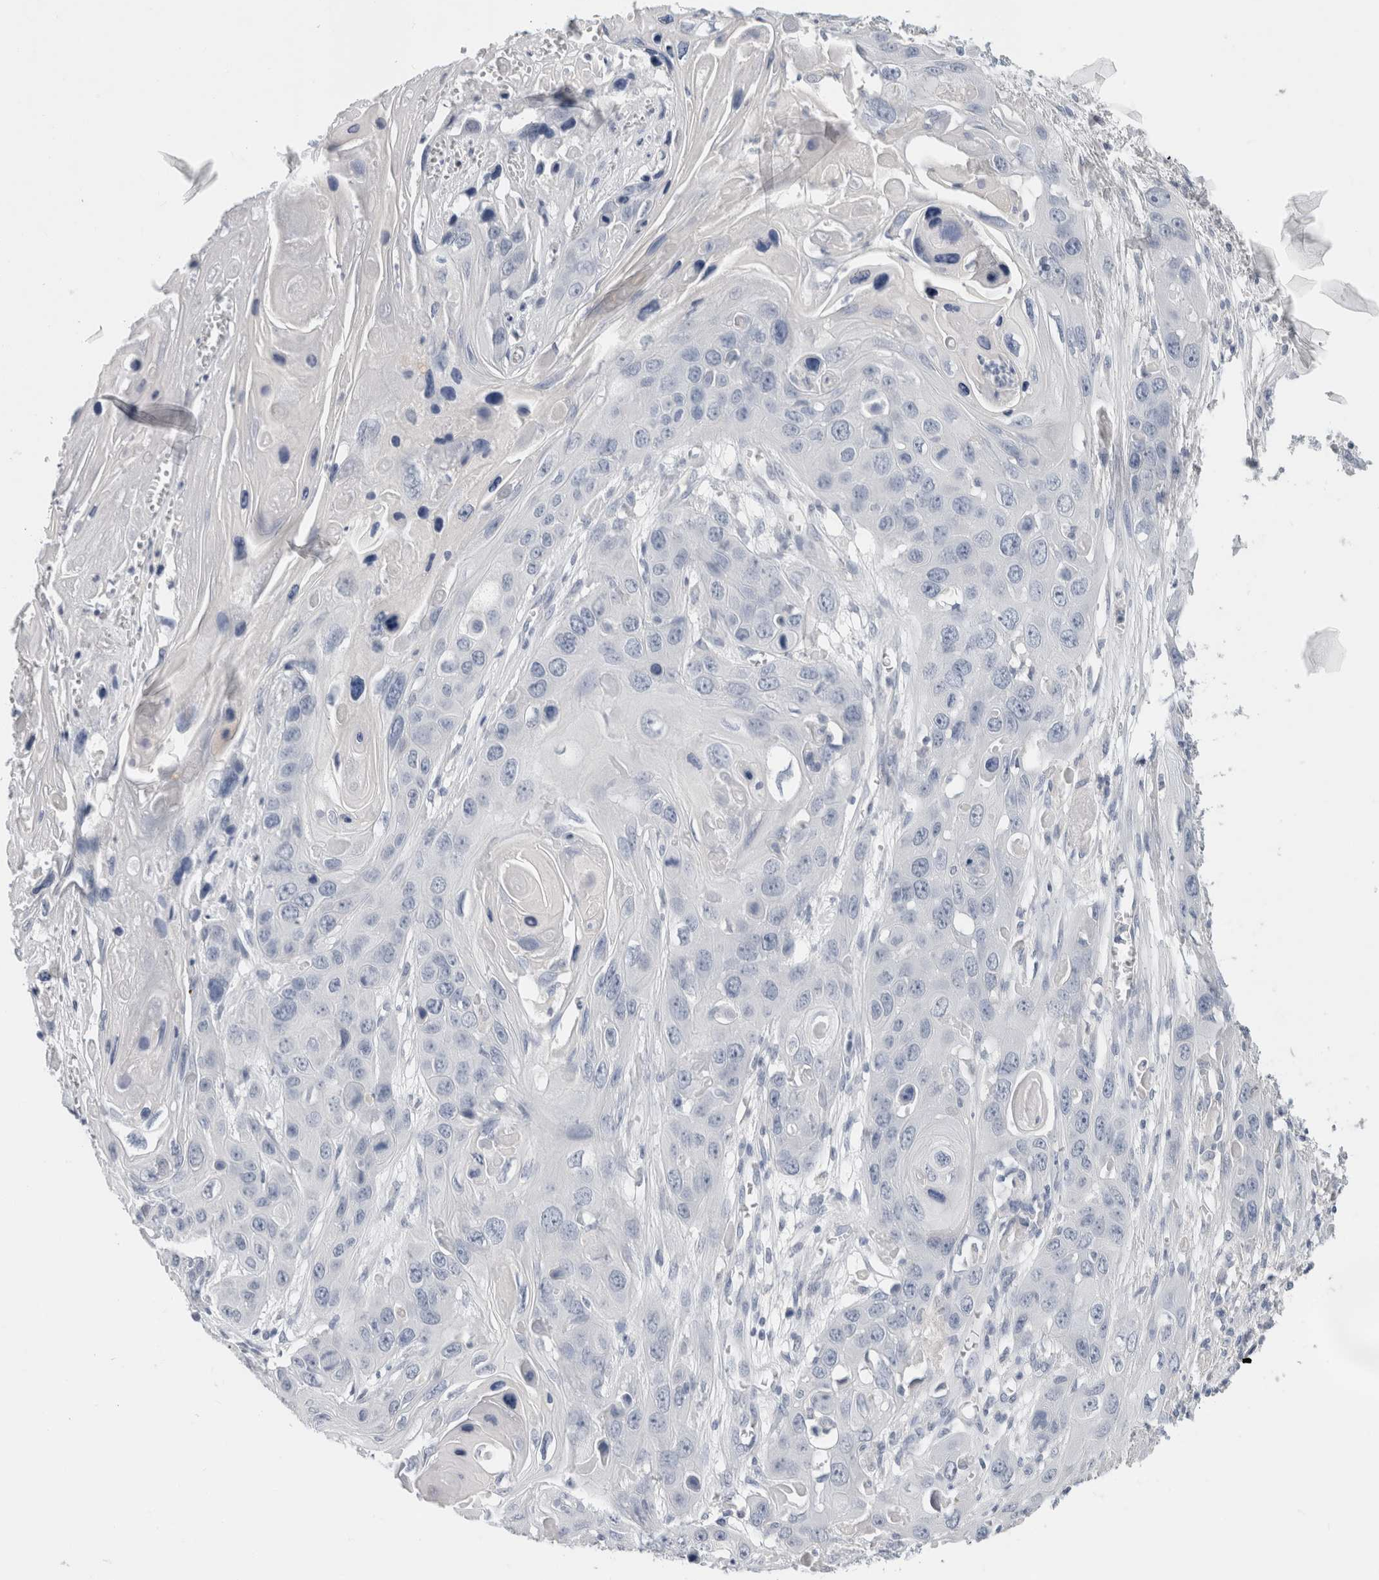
{"staining": {"intensity": "negative", "quantity": "none", "location": "none"}, "tissue": "skin cancer", "cell_type": "Tumor cells", "image_type": "cancer", "snomed": [{"axis": "morphology", "description": "Squamous cell carcinoma, NOS"}, {"axis": "topography", "description": "Skin"}], "caption": "An immunohistochemistry micrograph of skin cancer (squamous cell carcinoma) is shown. There is no staining in tumor cells of skin cancer (squamous cell carcinoma). The staining is performed using DAB (3,3'-diaminobenzidine) brown chromogen with nuclei counter-stained in using hematoxylin.", "gene": "BCAN", "patient": {"sex": "male", "age": 55}}